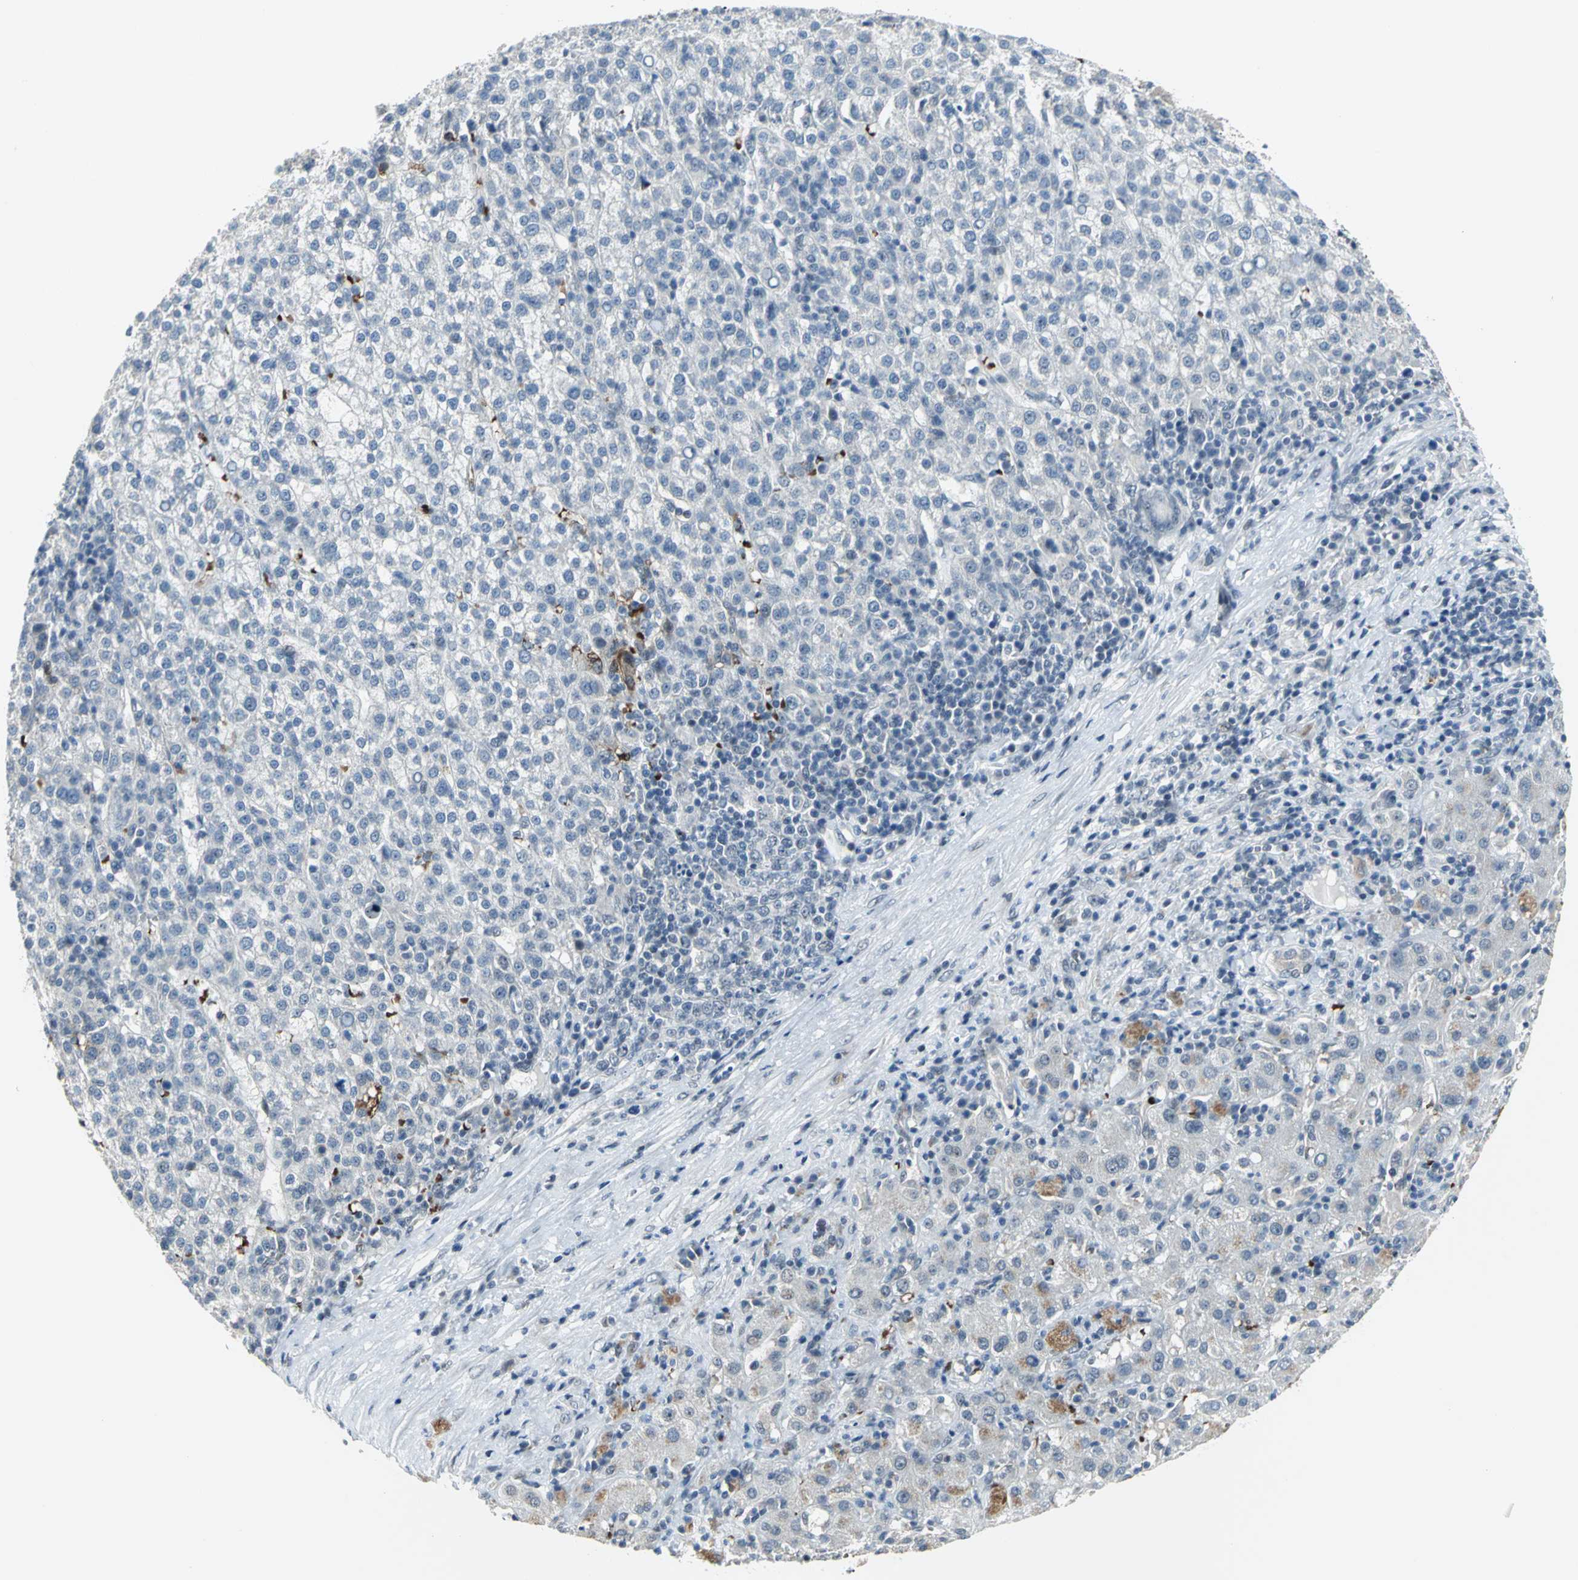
{"staining": {"intensity": "weak", "quantity": "<25%", "location": "nuclear"}, "tissue": "liver cancer", "cell_type": "Tumor cells", "image_type": "cancer", "snomed": [{"axis": "morphology", "description": "Carcinoma, Hepatocellular, NOS"}, {"axis": "topography", "description": "Liver"}], "caption": "Immunohistochemistry (IHC) micrograph of neoplastic tissue: human liver cancer stained with DAB demonstrates no significant protein staining in tumor cells. Nuclei are stained in blue.", "gene": "GLI3", "patient": {"sex": "female", "age": 58}}